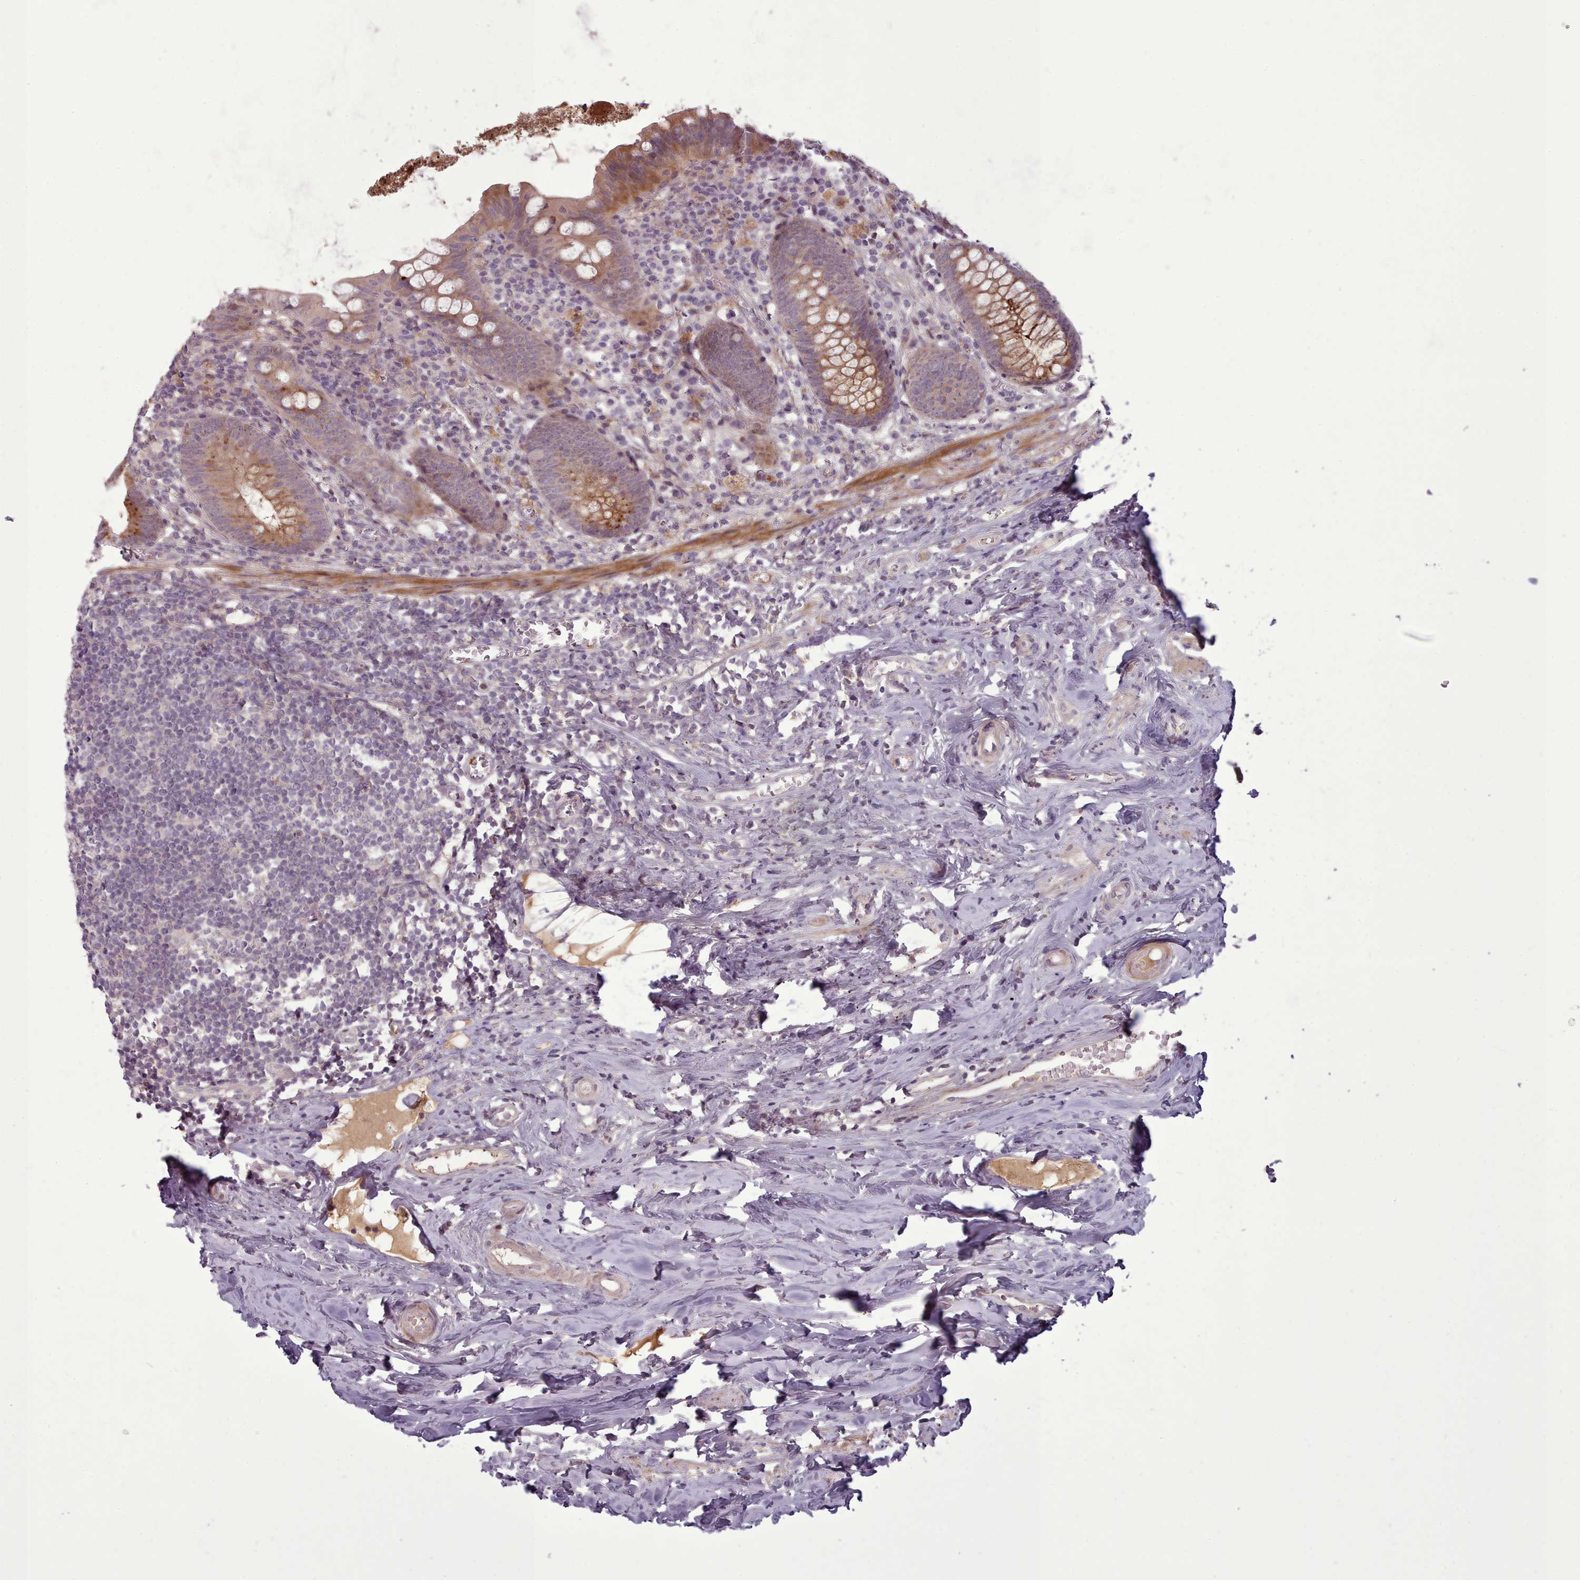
{"staining": {"intensity": "moderate", "quantity": "25%-75%", "location": "cytoplasmic/membranous"}, "tissue": "appendix", "cell_type": "Glandular cells", "image_type": "normal", "snomed": [{"axis": "morphology", "description": "Normal tissue, NOS"}, {"axis": "topography", "description": "Appendix"}], "caption": "A histopathology image of human appendix stained for a protein reveals moderate cytoplasmic/membranous brown staining in glandular cells. Immunohistochemistry stains the protein in brown and the nuclei are stained blue.", "gene": "LEFTY1", "patient": {"sex": "female", "age": 51}}